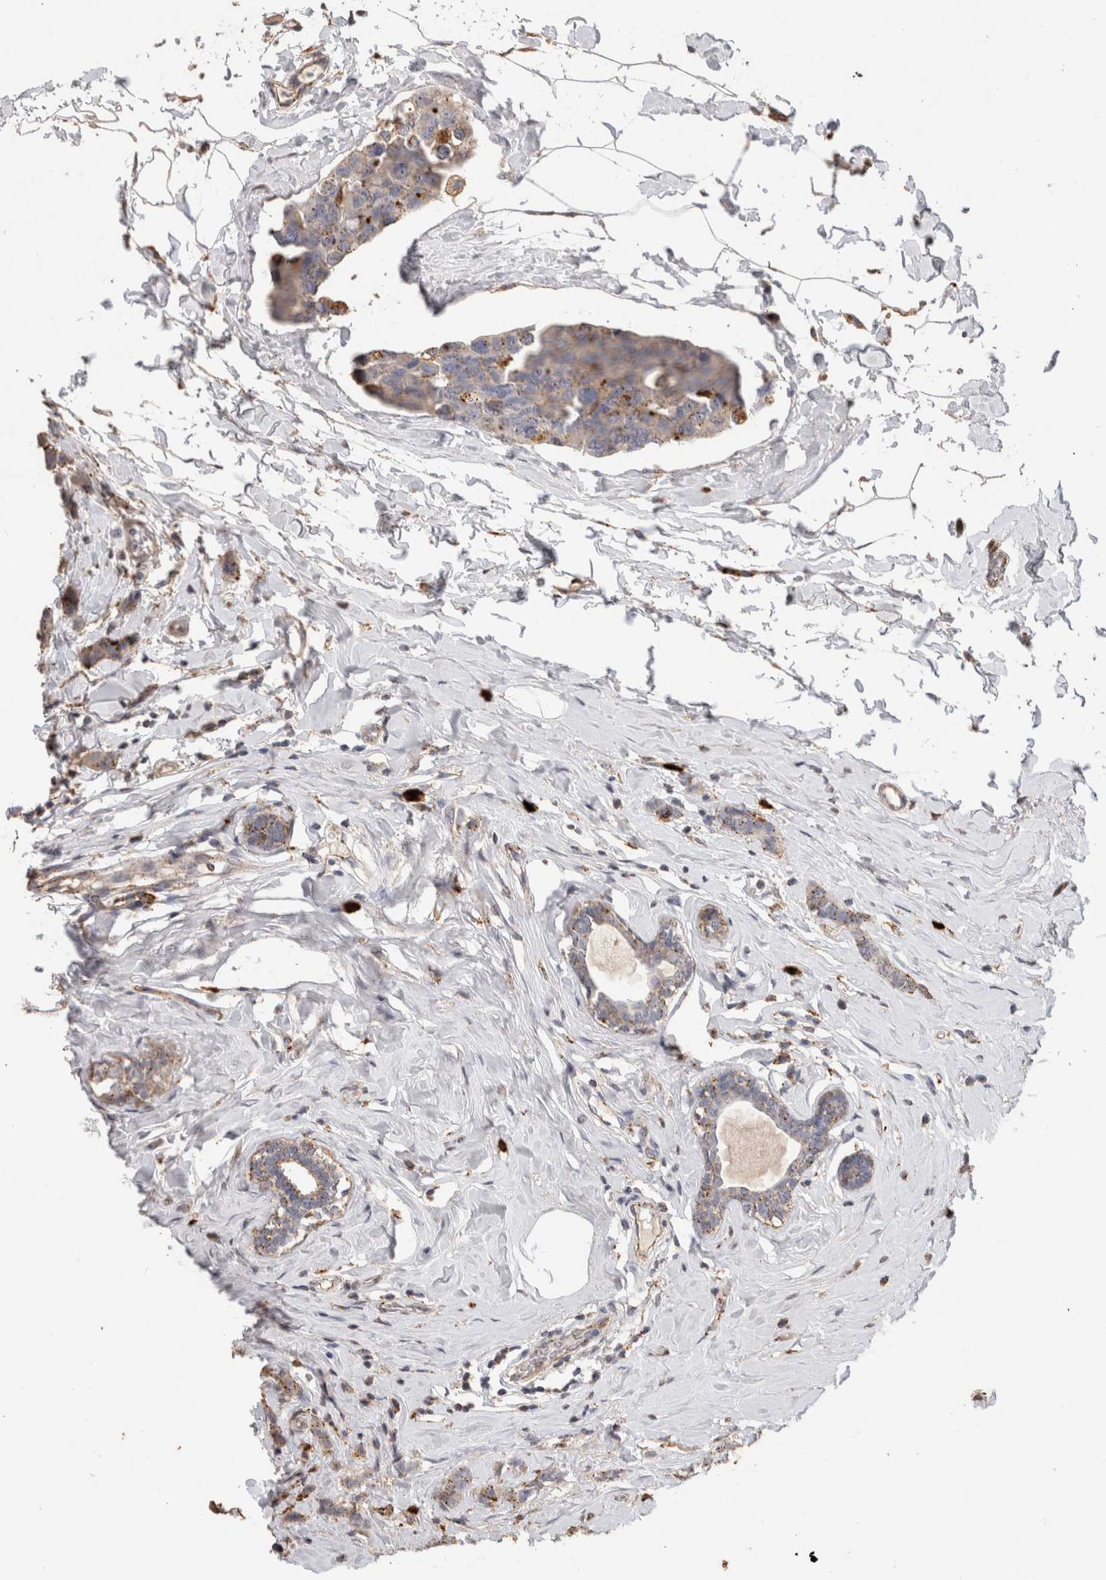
{"staining": {"intensity": "moderate", "quantity": ">75%", "location": "cytoplasmic/membranous"}, "tissue": "breast cancer", "cell_type": "Tumor cells", "image_type": "cancer", "snomed": [{"axis": "morphology", "description": "Normal tissue, NOS"}, {"axis": "morphology", "description": "Duct carcinoma"}, {"axis": "topography", "description": "Breast"}], "caption": "The immunohistochemical stain labels moderate cytoplasmic/membranous positivity in tumor cells of breast cancer (infiltrating ductal carcinoma) tissue.", "gene": "ARSA", "patient": {"sex": "female", "age": 50}}